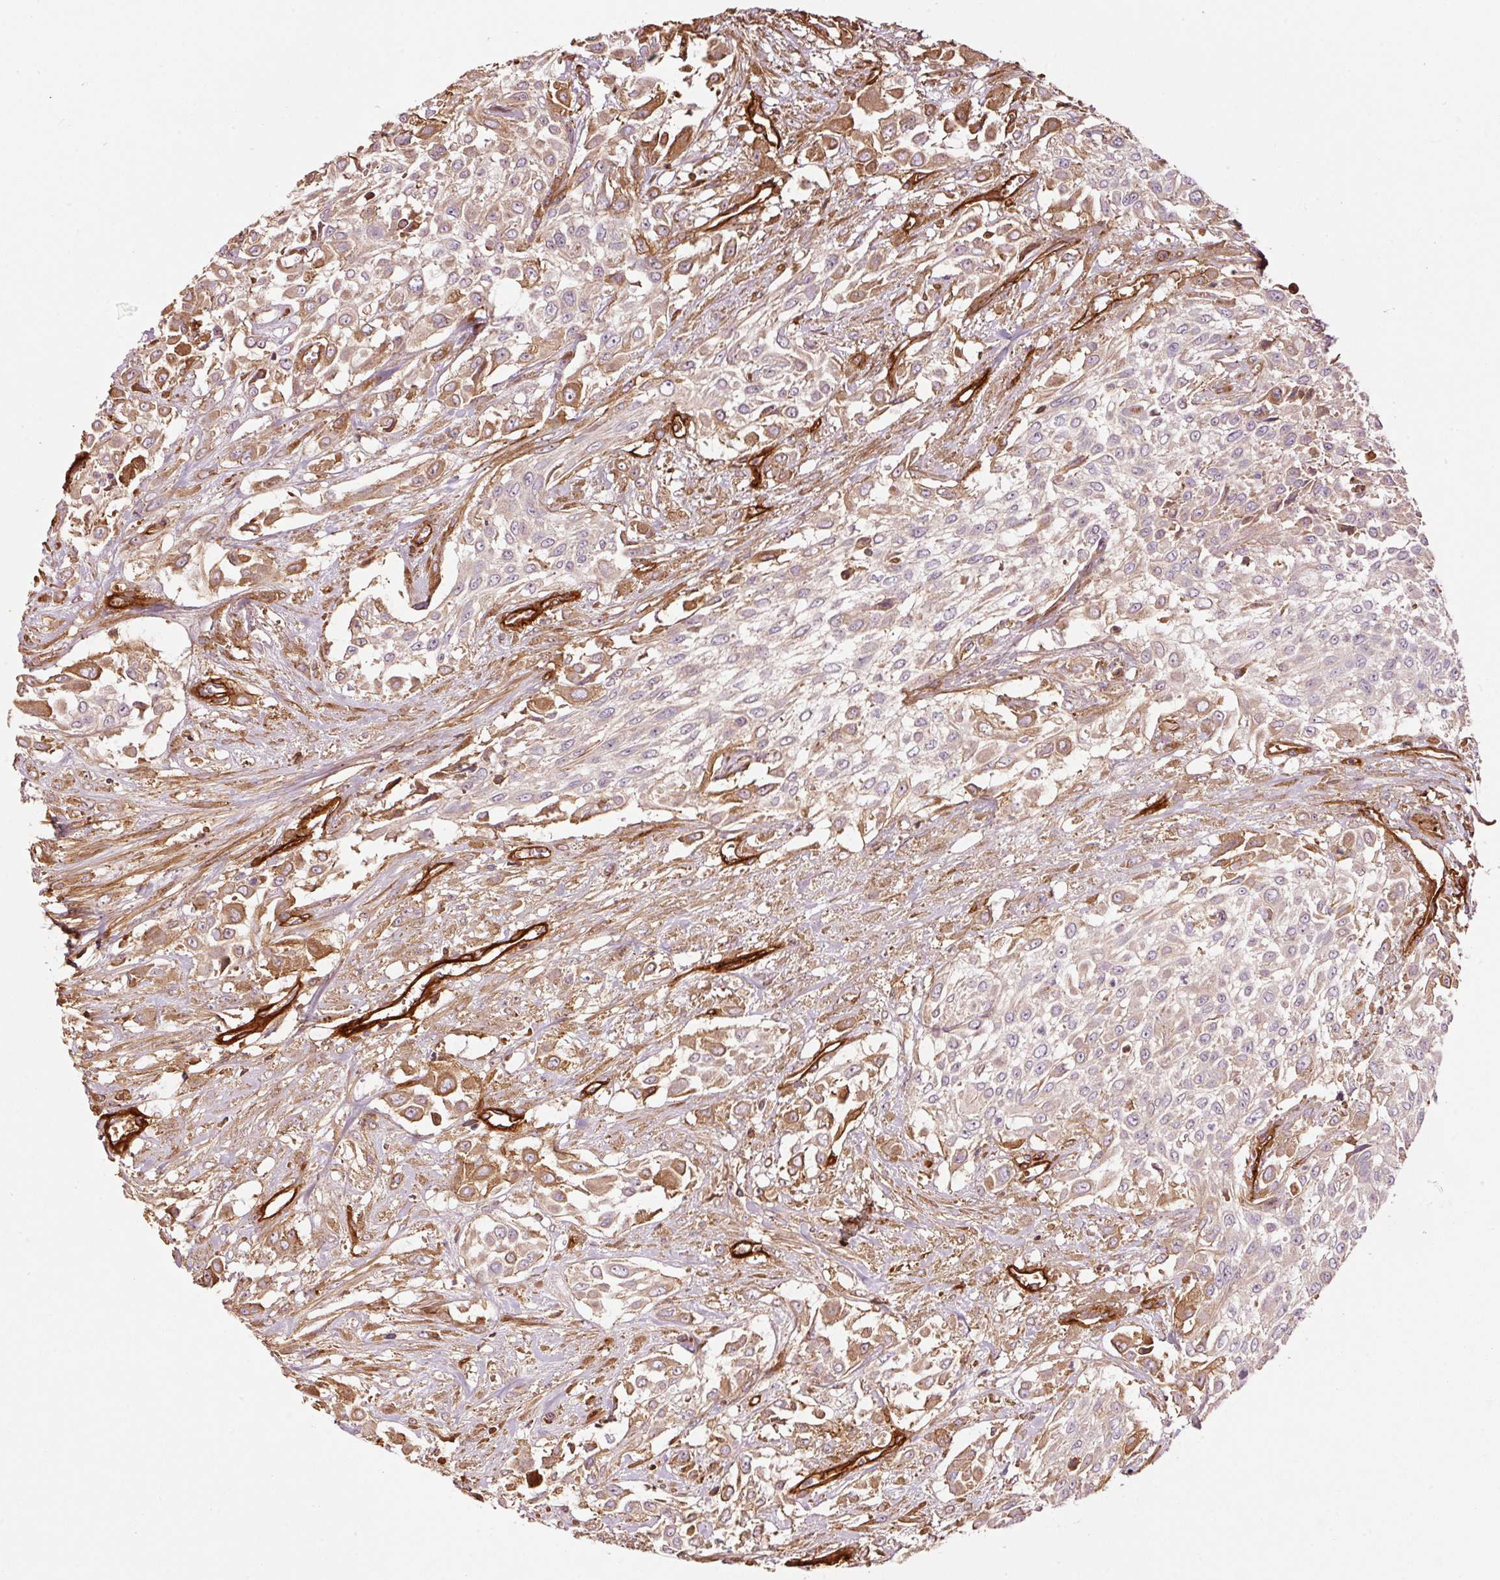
{"staining": {"intensity": "weak", "quantity": "25%-75%", "location": "cytoplasmic/membranous"}, "tissue": "urothelial cancer", "cell_type": "Tumor cells", "image_type": "cancer", "snomed": [{"axis": "morphology", "description": "Urothelial carcinoma, High grade"}, {"axis": "topography", "description": "Urinary bladder"}], "caption": "The immunohistochemical stain shows weak cytoplasmic/membranous staining in tumor cells of urothelial cancer tissue.", "gene": "NID2", "patient": {"sex": "male", "age": 57}}